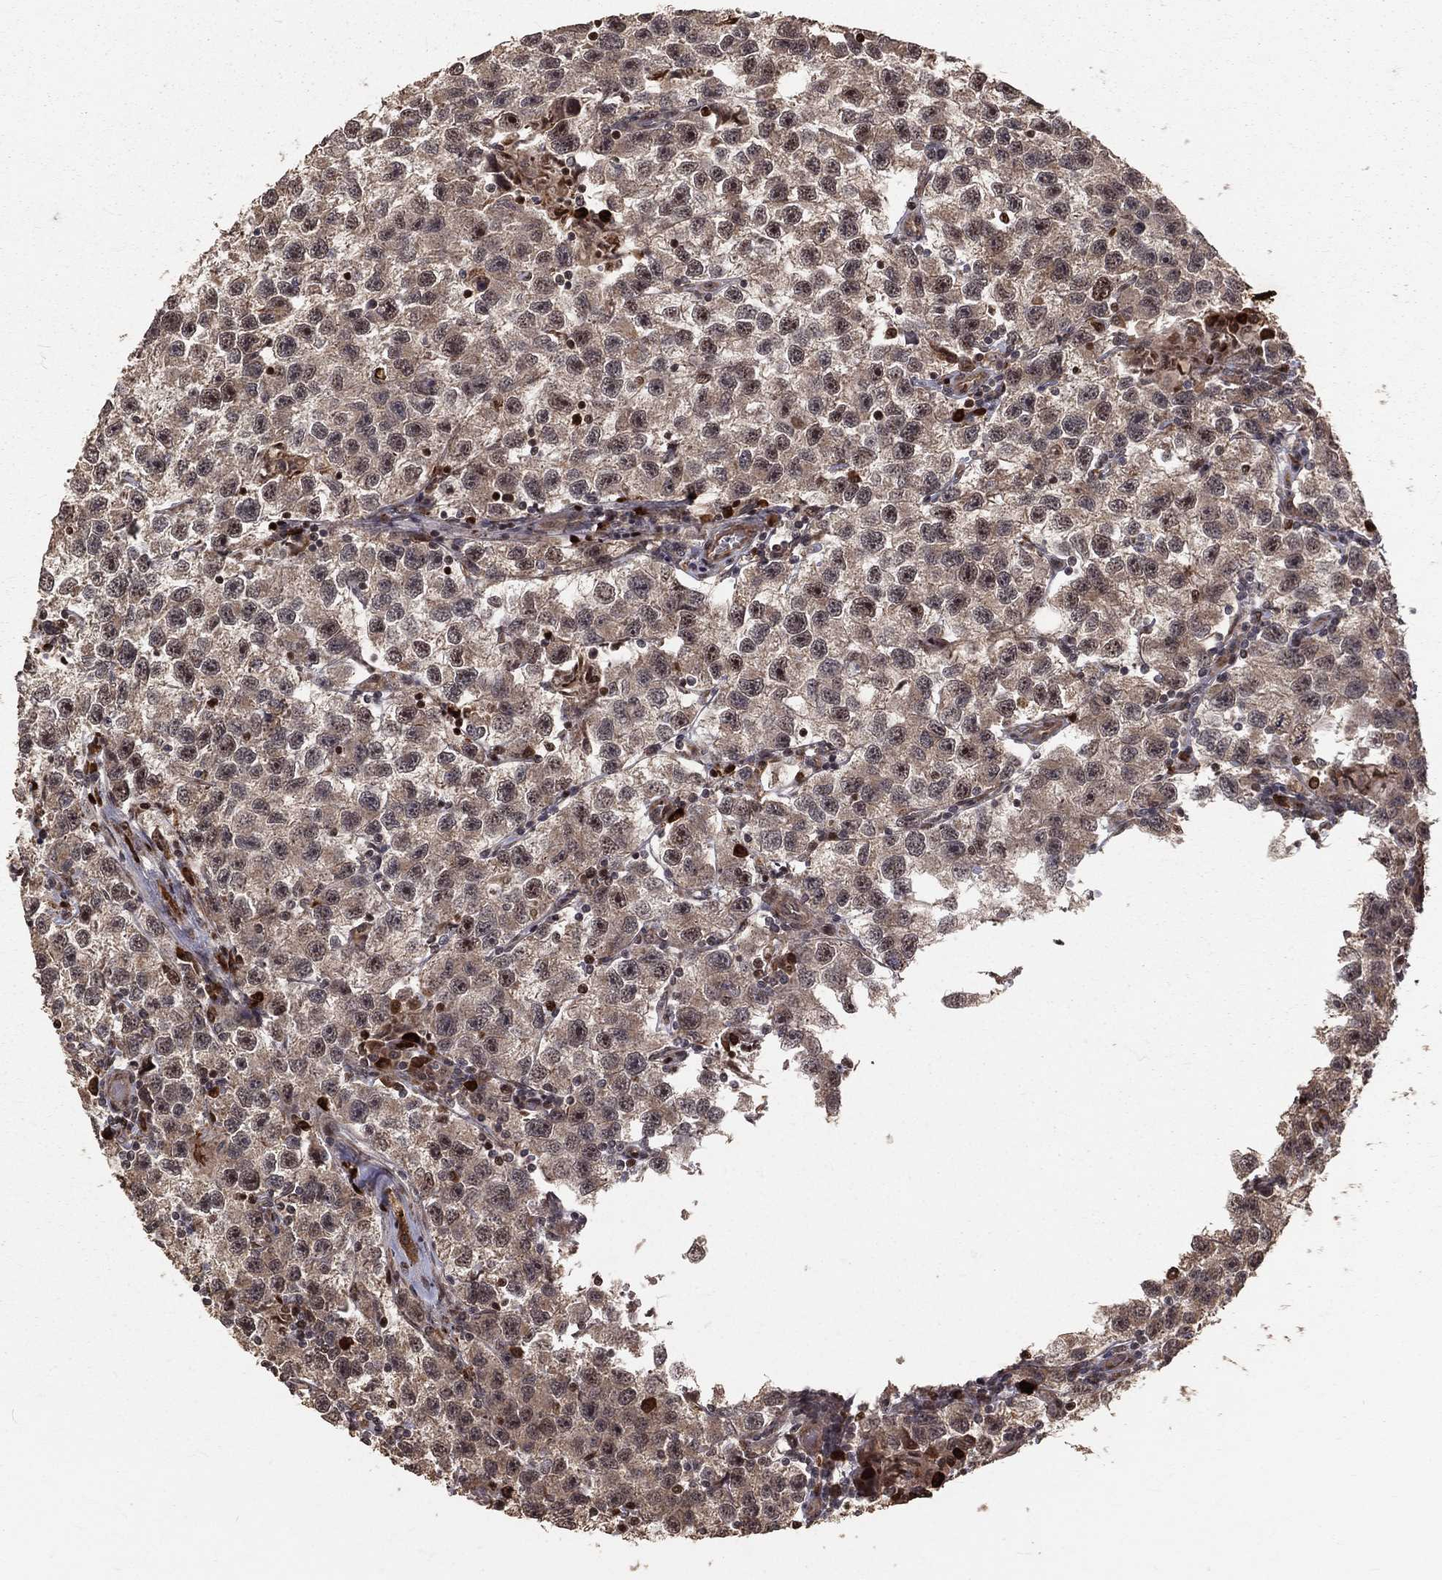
{"staining": {"intensity": "moderate", "quantity": "25%-75%", "location": "cytoplasmic/membranous,nuclear"}, "tissue": "testis cancer", "cell_type": "Tumor cells", "image_type": "cancer", "snomed": [{"axis": "morphology", "description": "Seminoma, NOS"}, {"axis": "topography", "description": "Testis"}], "caption": "An image of seminoma (testis) stained for a protein demonstrates moderate cytoplasmic/membranous and nuclear brown staining in tumor cells.", "gene": "MAPK1", "patient": {"sex": "male", "age": 26}}